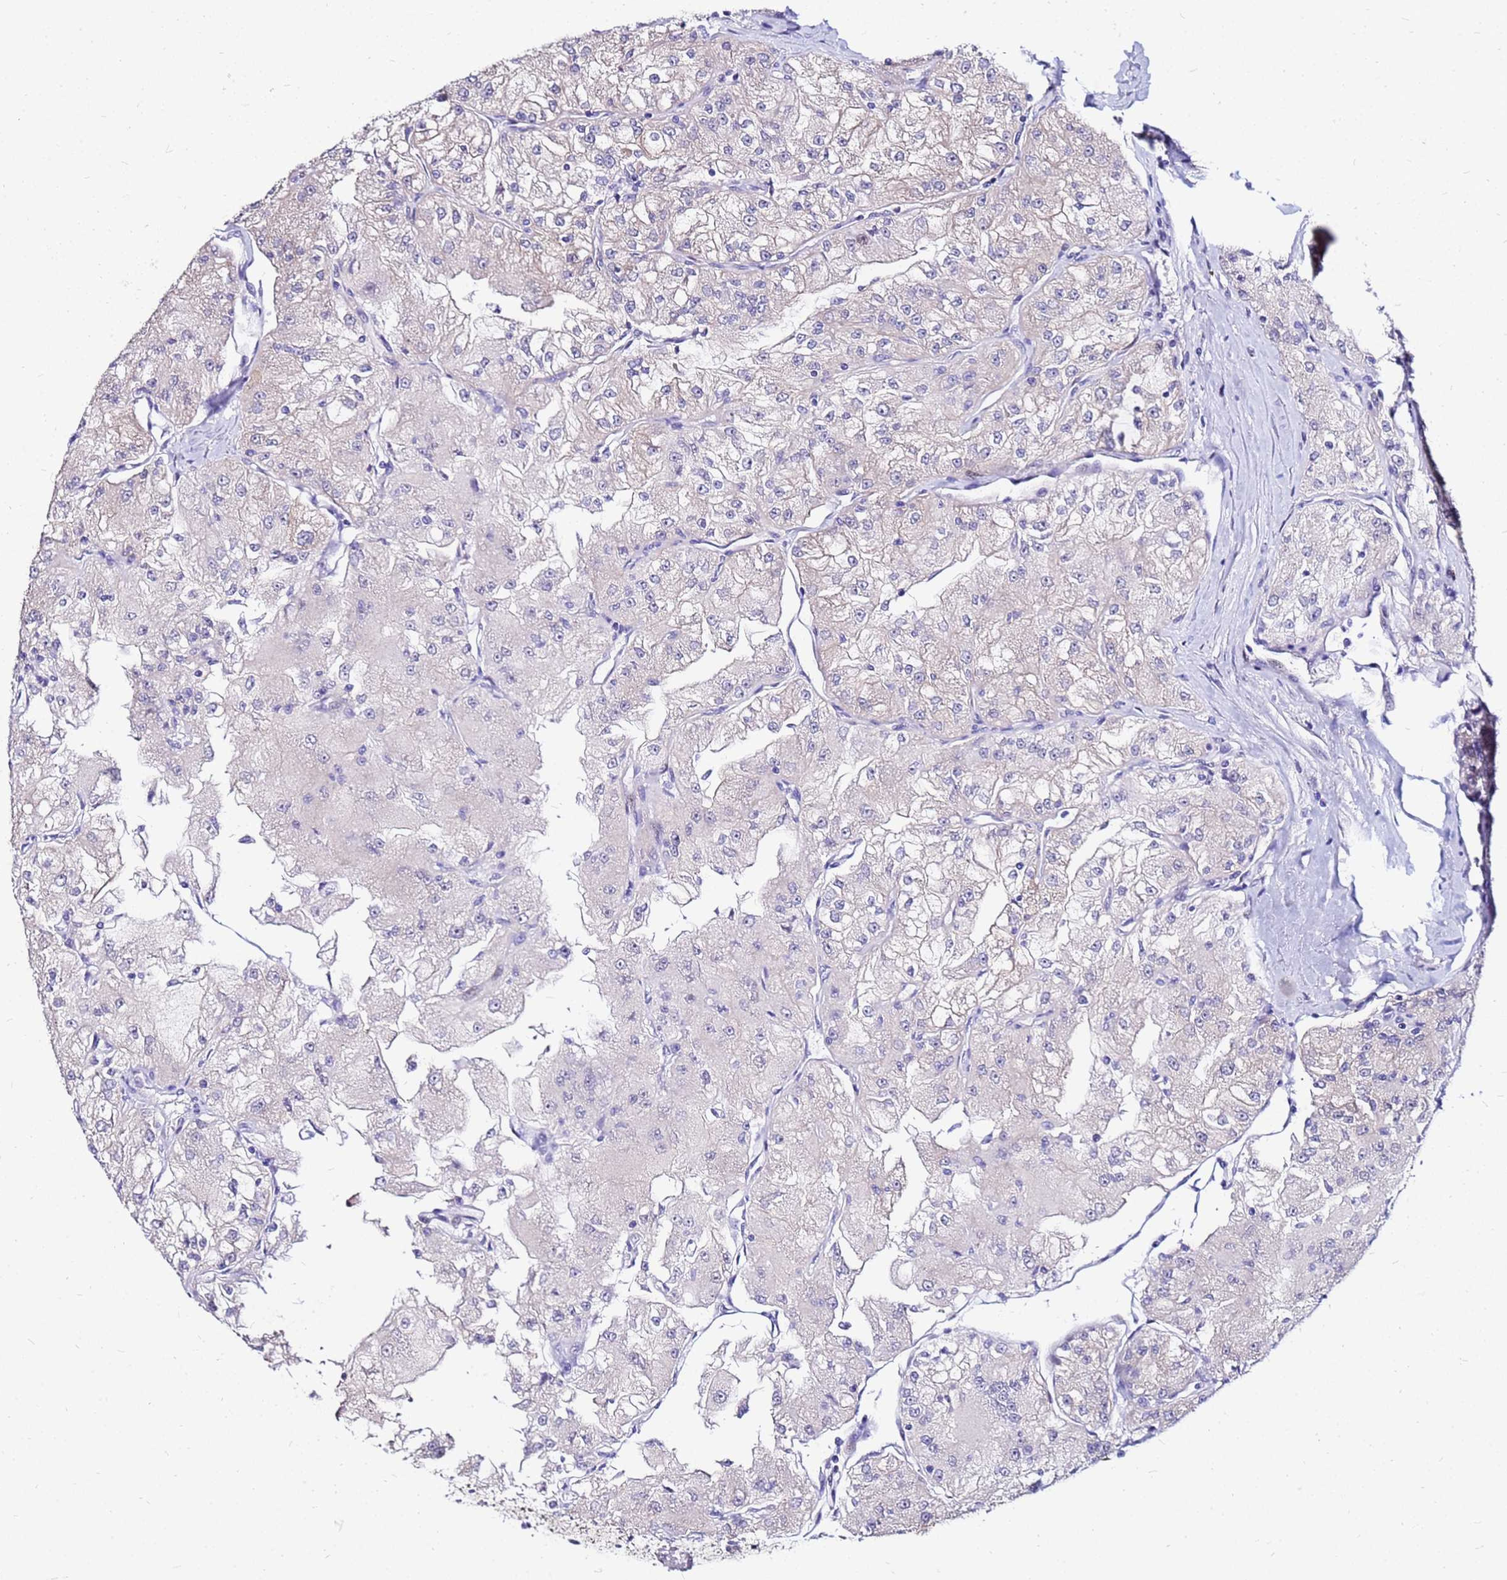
{"staining": {"intensity": "negative", "quantity": "none", "location": "none"}, "tissue": "renal cancer", "cell_type": "Tumor cells", "image_type": "cancer", "snomed": [{"axis": "morphology", "description": "Adenocarcinoma, NOS"}, {"axis": "topography", "description": "Kidney"}], "caption": "The immunohistochemistry photomicrograph has no significant positivity in tumor cells of renal cancer (adenocarcinoma) tissue.", "gene": "ARHGEF5", "patient": {"sex": "female", "age": 72}}